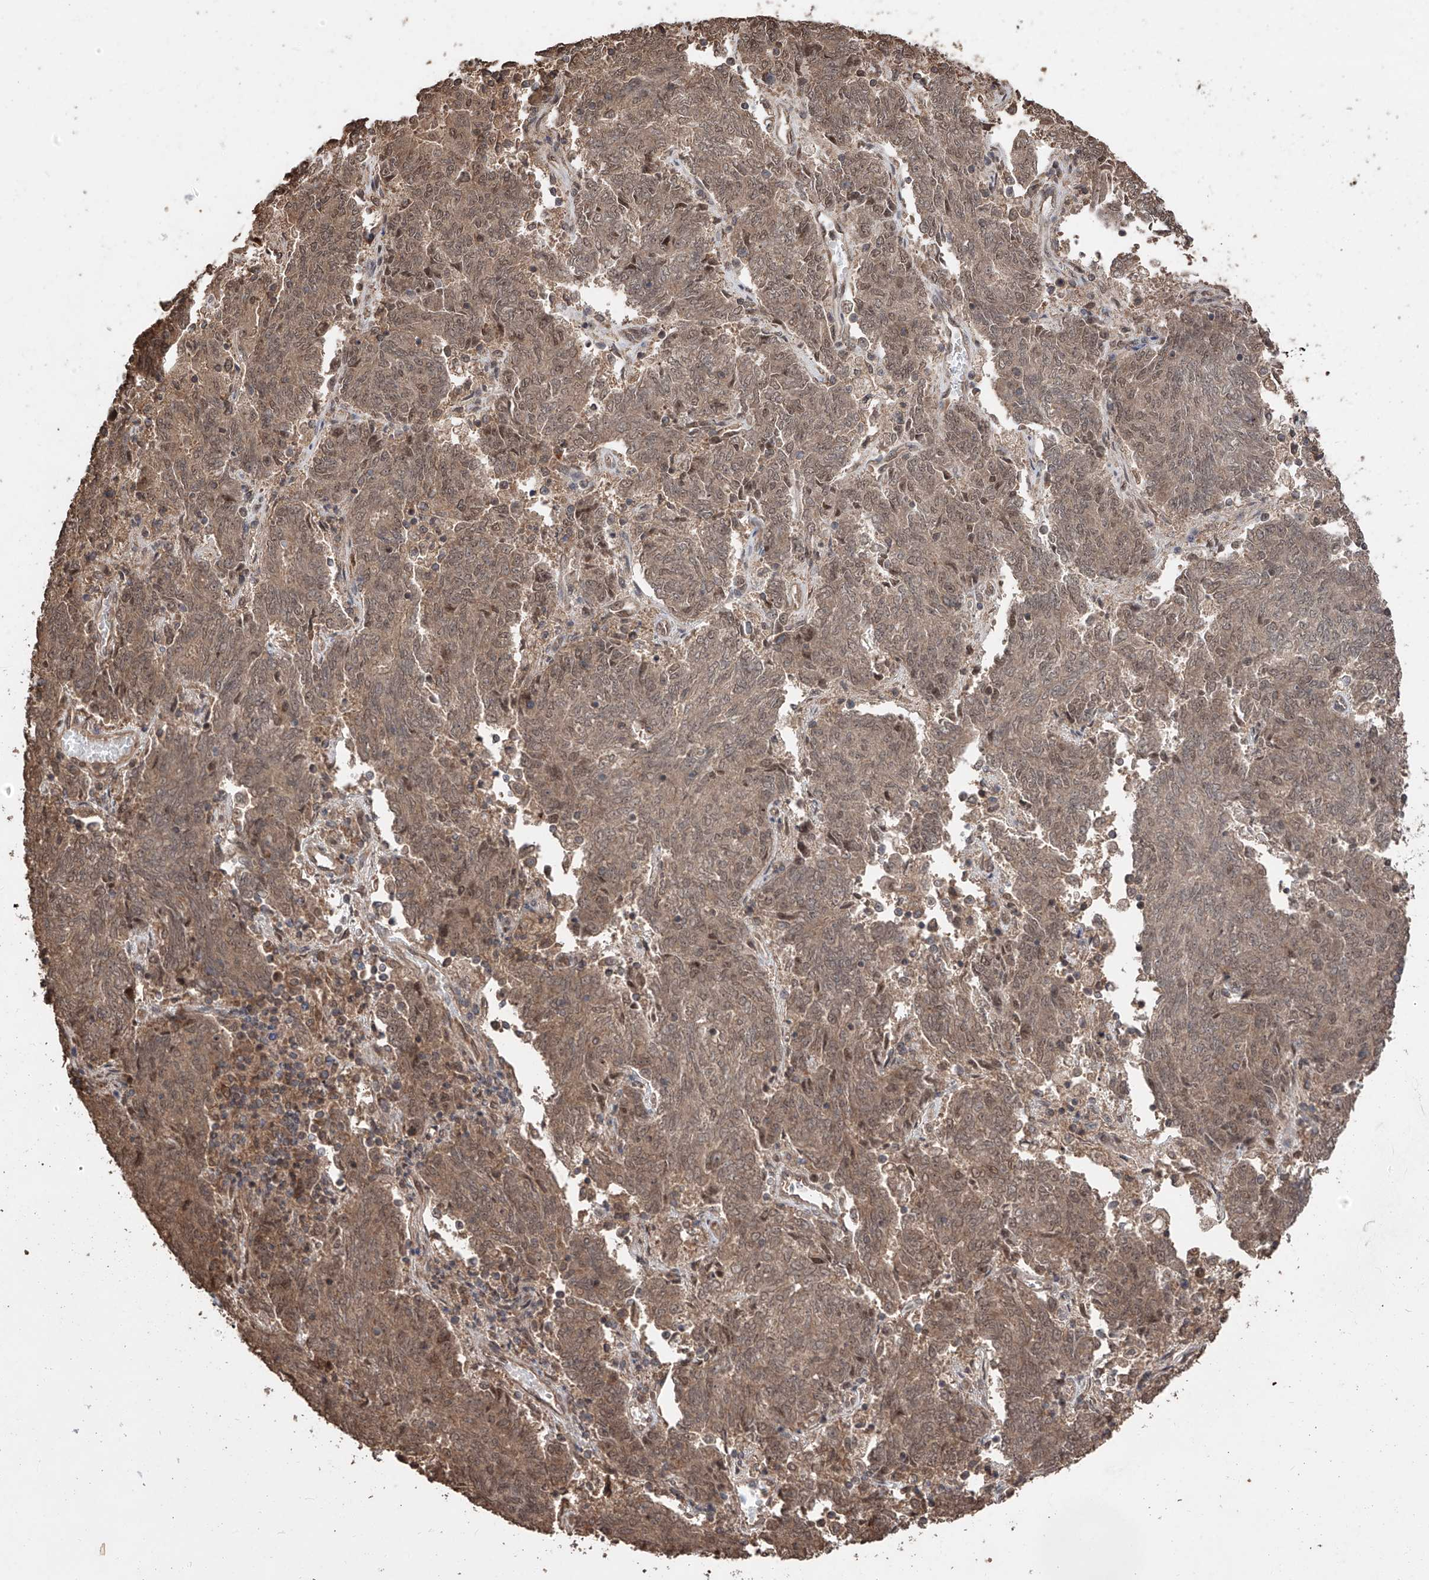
{"staining": {"intensity": "moderate", "quantity": ">75%", "location": "cytoplasmic/membranous,nuclear"}, "tissue": "endometrial cancer", "cell_type": "Tumor cells", "image_type": "cancer", "snomed": [{"axis": "morphology", "description": "Adenocarcinoma, NOS"}, {"axis": "topography", "description": "Endometrium"}], "caption": "Endometrial cancer (adenocarcinoma) tissue reveals moderate cytoplasmic/membranous and nuclear staining in about >75% of tumor cells", "gene": "FAM135A", "patient": {"sex": "female", "age": 80}}